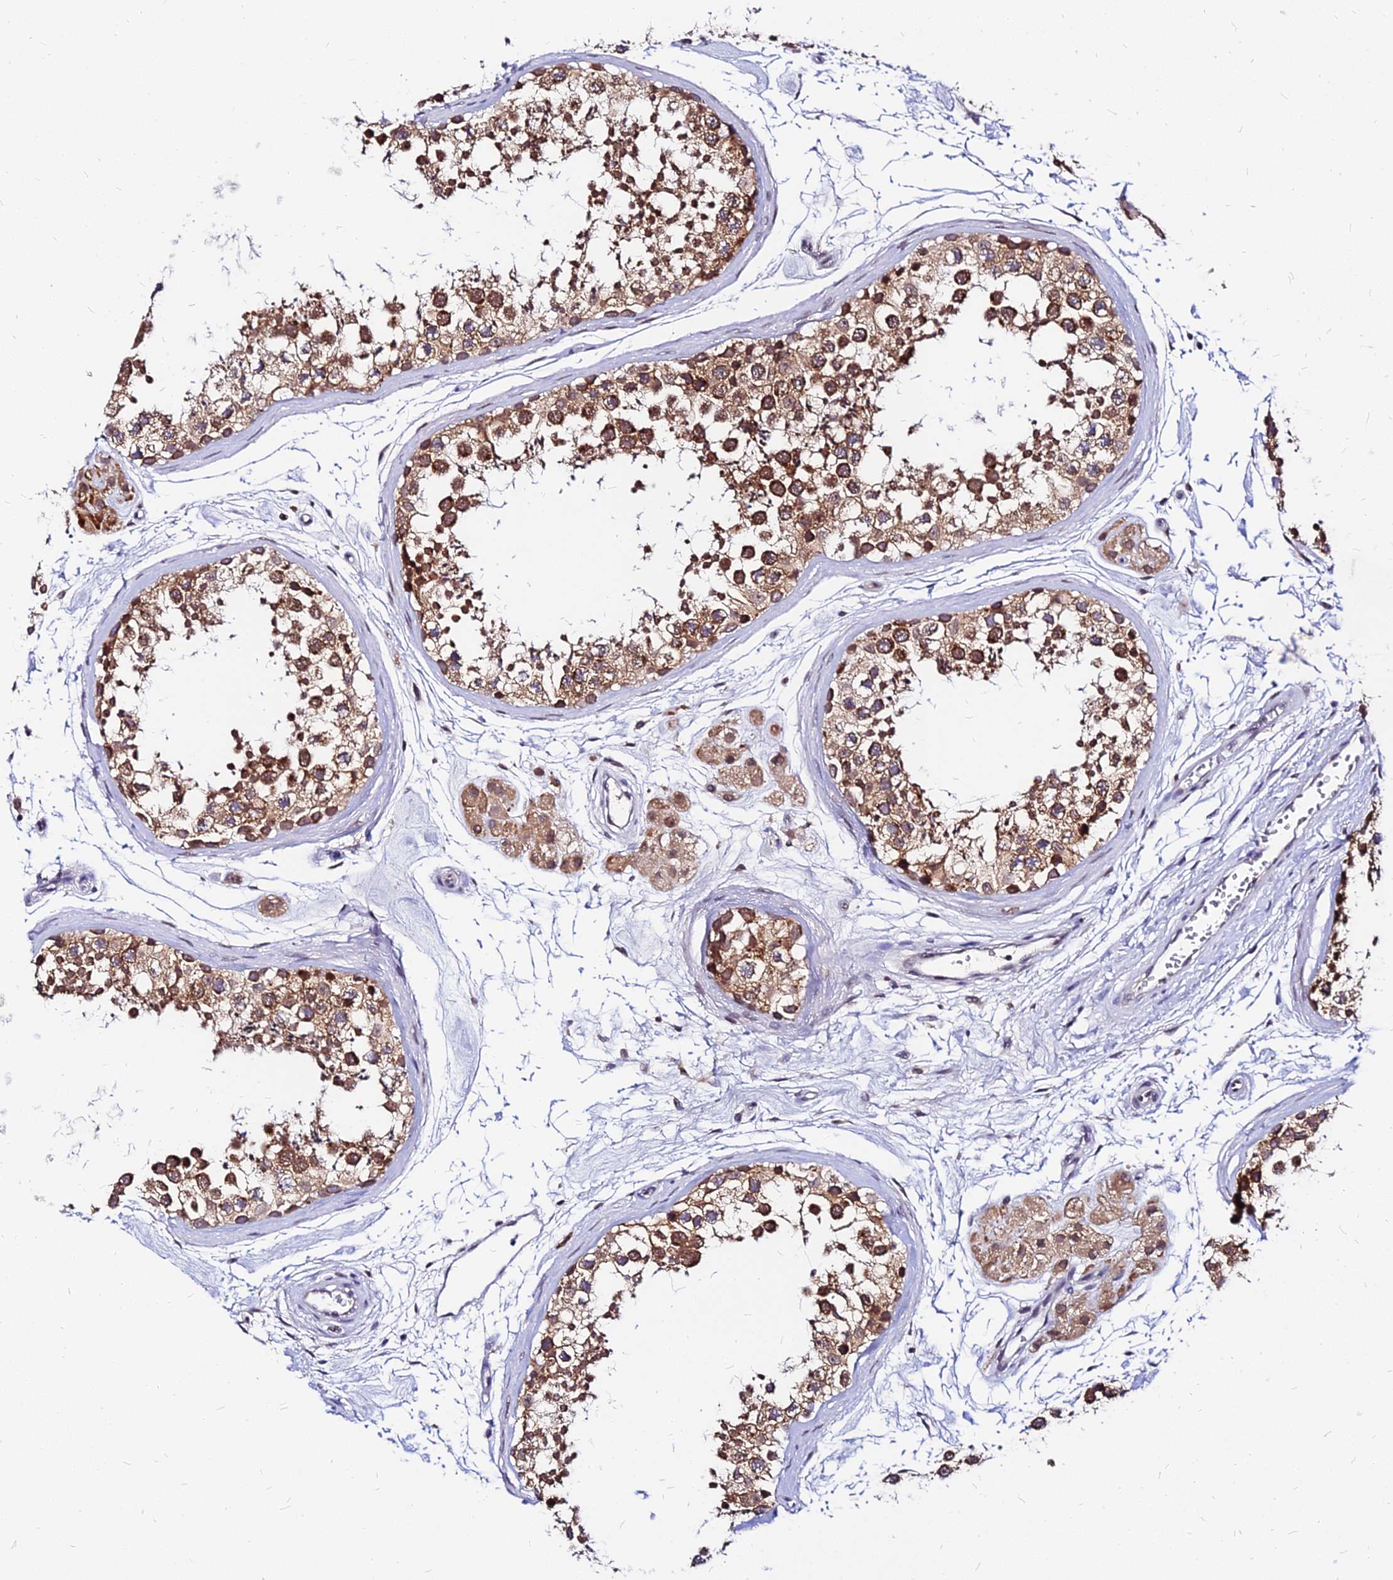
{"staining": {"intensity": "strong", "quantity": ">75%", "location": "cytoplasmic/membranous,nuclear"}, "tissue": "testis", "cell_type": "Cells in seminiferous ducts", "image_type": "normal", "snomed": [{"axis": "morphology", "description": "Normal tissue, NOS"}, {"axis": "topography", "description": "Testis"}], "caption": "Immunohistochemical staining of unremarkable testis displays >75% levels of strong cytoplasmic/membranous,nuclear protein staining in approximately >75% of cells in seminiferous ducts. (IHC, brightfield microscopy, high magnification).", "gene": "RNF121", "patient": {"sex": "male", "age": 56}}